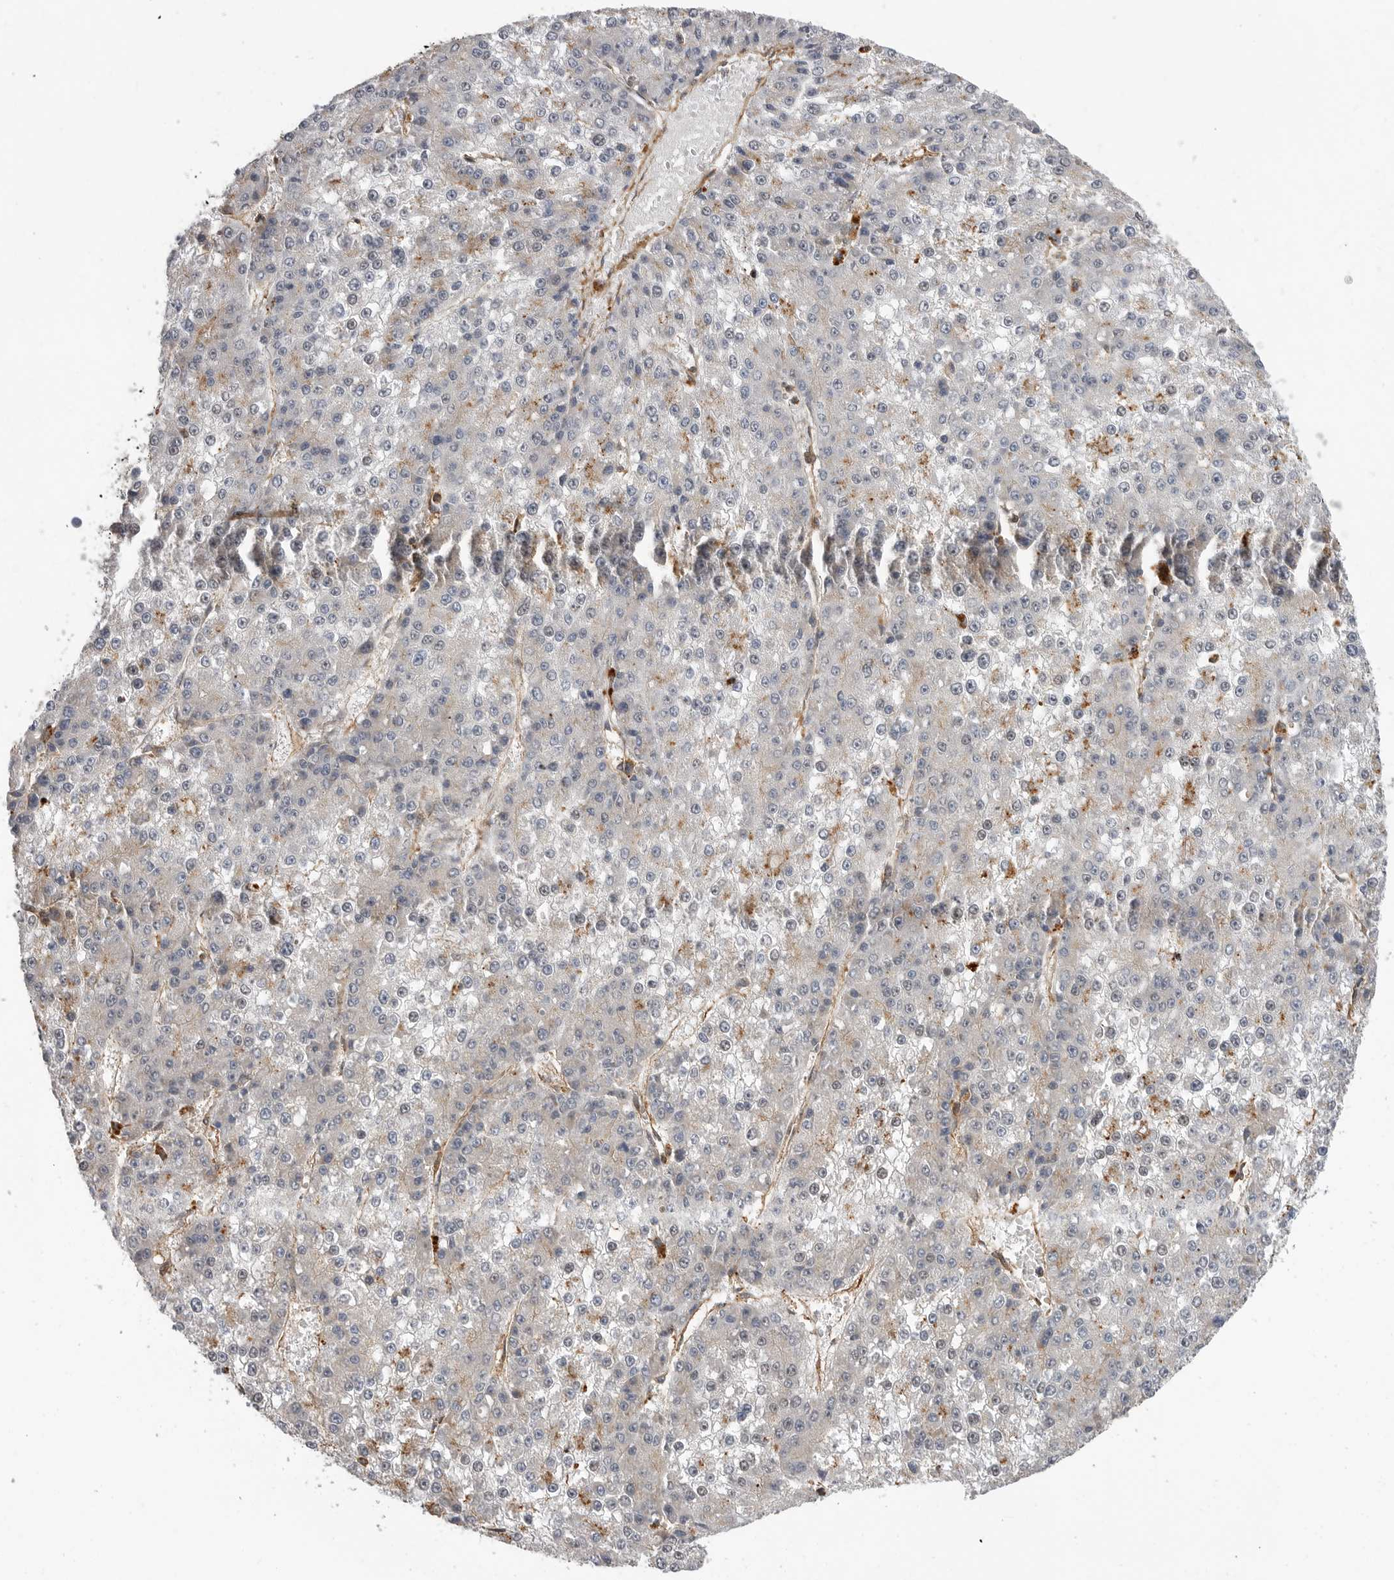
{"staining": {"intensity": "negative", "quantity": "none", "location": "none"}, "tissue": "liver cancer", "cell_type": "Tumor cells", "image_type": "cancer", "snomed": [{"axis": "morphology", "description": "Carcinoma, Hepatocellular, NOS"}, {"axis": "topography", "description": "Liver"}], "caption": "Protein analysis of liver hepatocellular carcinoma demonstrates no significant expression in tumor cells.", "gene": "TRIM56", "patient": {"sex": "female", "age": 73}}